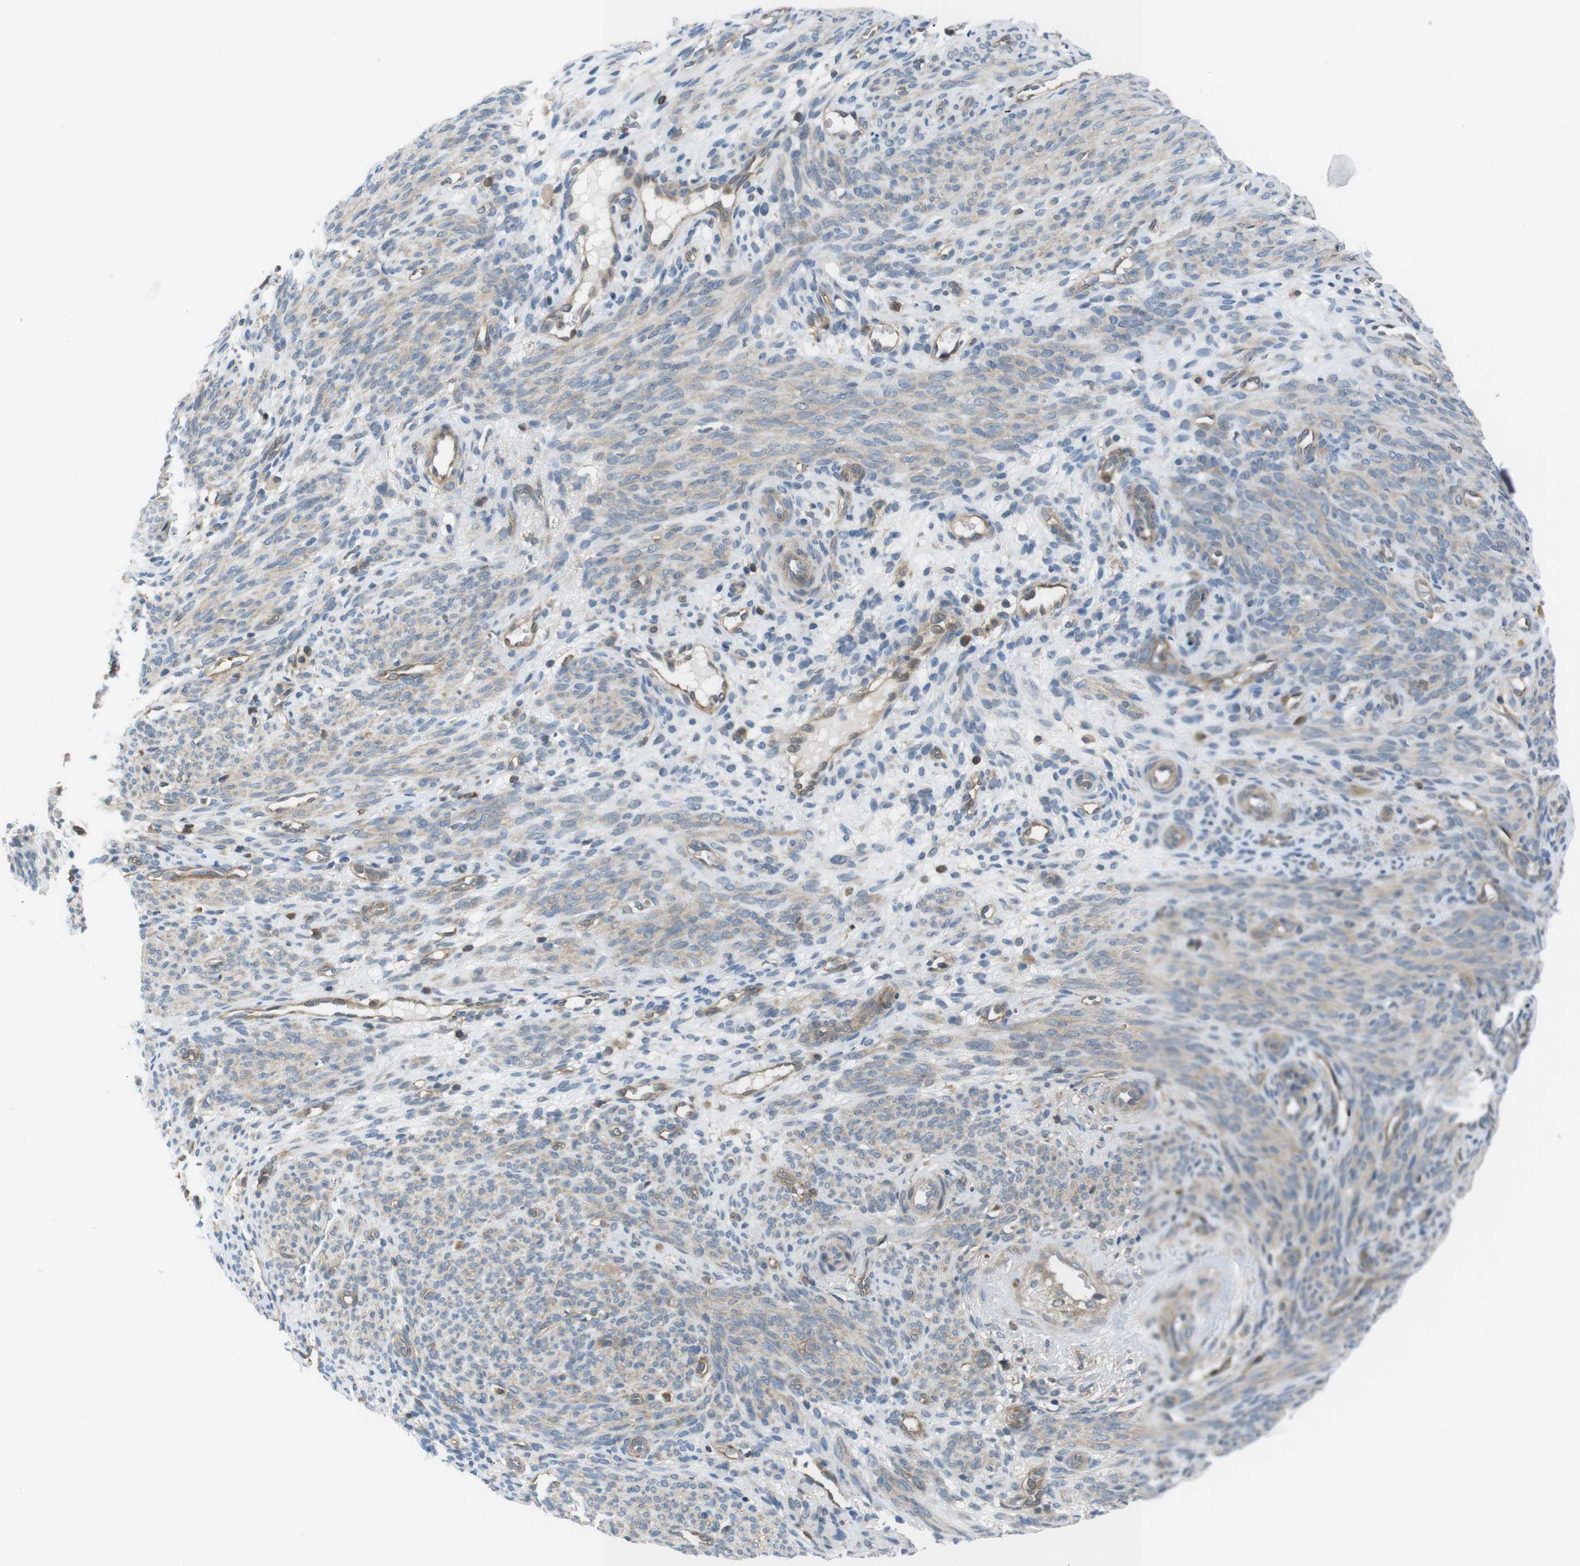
{"staining": {"intensity": "negative", "quantity": "none", "location": "none"}, "tissue": "endometrium", "cell_type": "Cells in endometrial stroma", "image_type": "normal", "snomed": [{"axis": "morphology", "description": "Normal tissue, NOS"}, {"axis": "morphology", "description": "Adenocarcinoma, NOS"}, {"axis": "topography", "description": "Endometrium"}, {"axis": "topography", "description": "Ovary"}], "caption": "Immunohistochemistry micrograph of unremarkable endometrium: endometrium stained with DAB demonstrates no significant protein staining in cells in endometrial stroma. (Immunohistochemistry, brightfield microscopy, high magnification).", "gene": "MTHFD1L", "patient": {"sex": "female", "age": 68}}